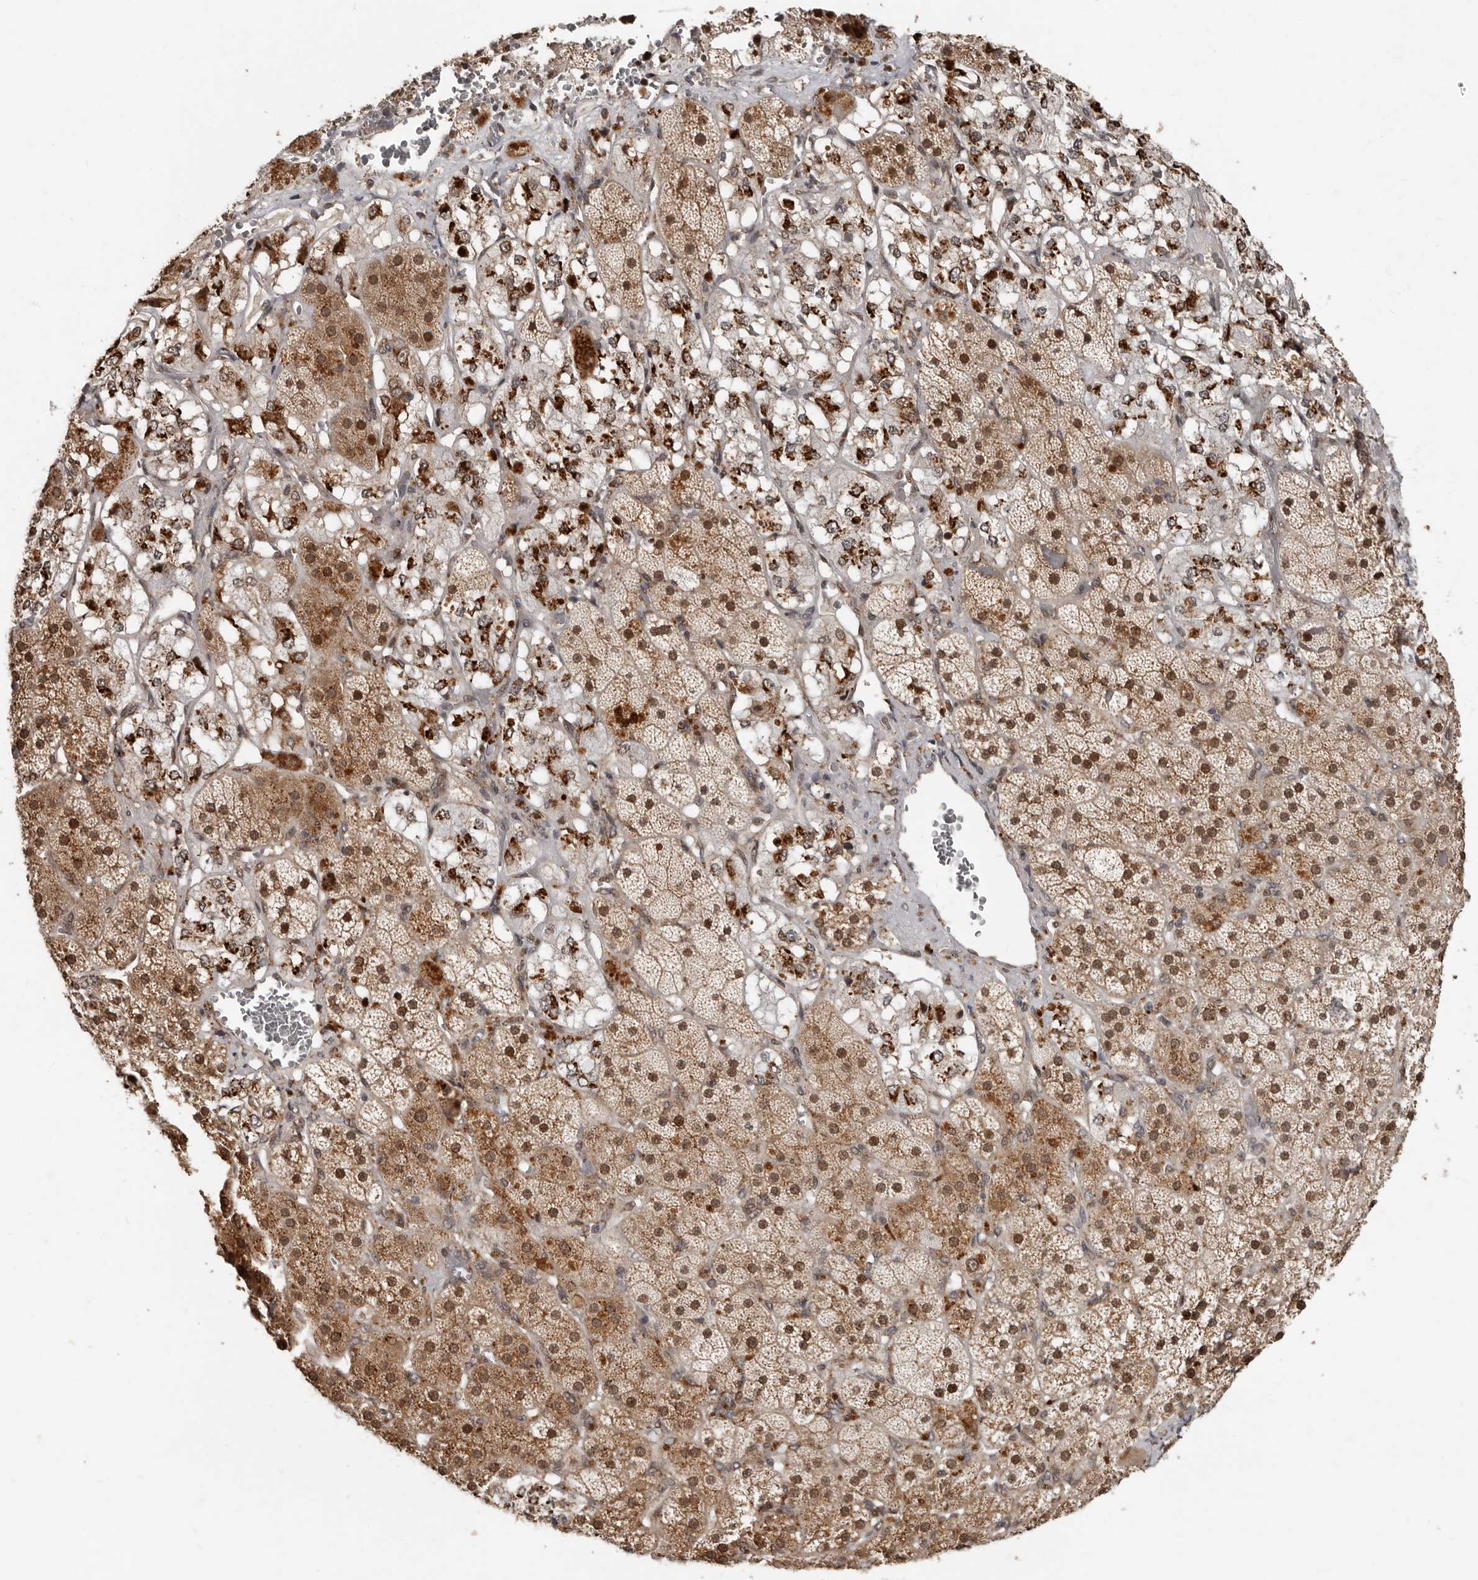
{"staining": {"intensity": "moderate", "quantity": ">75%", "location": "cytoplasmic/membranous,nuclear"}, "tissue": "adrenal gland", "cell_type": "Glandular cells", "image_type": "normal", "snomed": [{"axis": "morphology", "description": "Normal tissue, NOS"}, {"axis": "topography", "description": "Adrenal gland"}], "caption": "Moderate cytoplasmic/membranous,nuclear staining for a protein is present in about >75% of glandular cells of normal adrenal gland using IHC.", "gene": "LRGUK", "patient": {"sex": "male", "age": 57}}